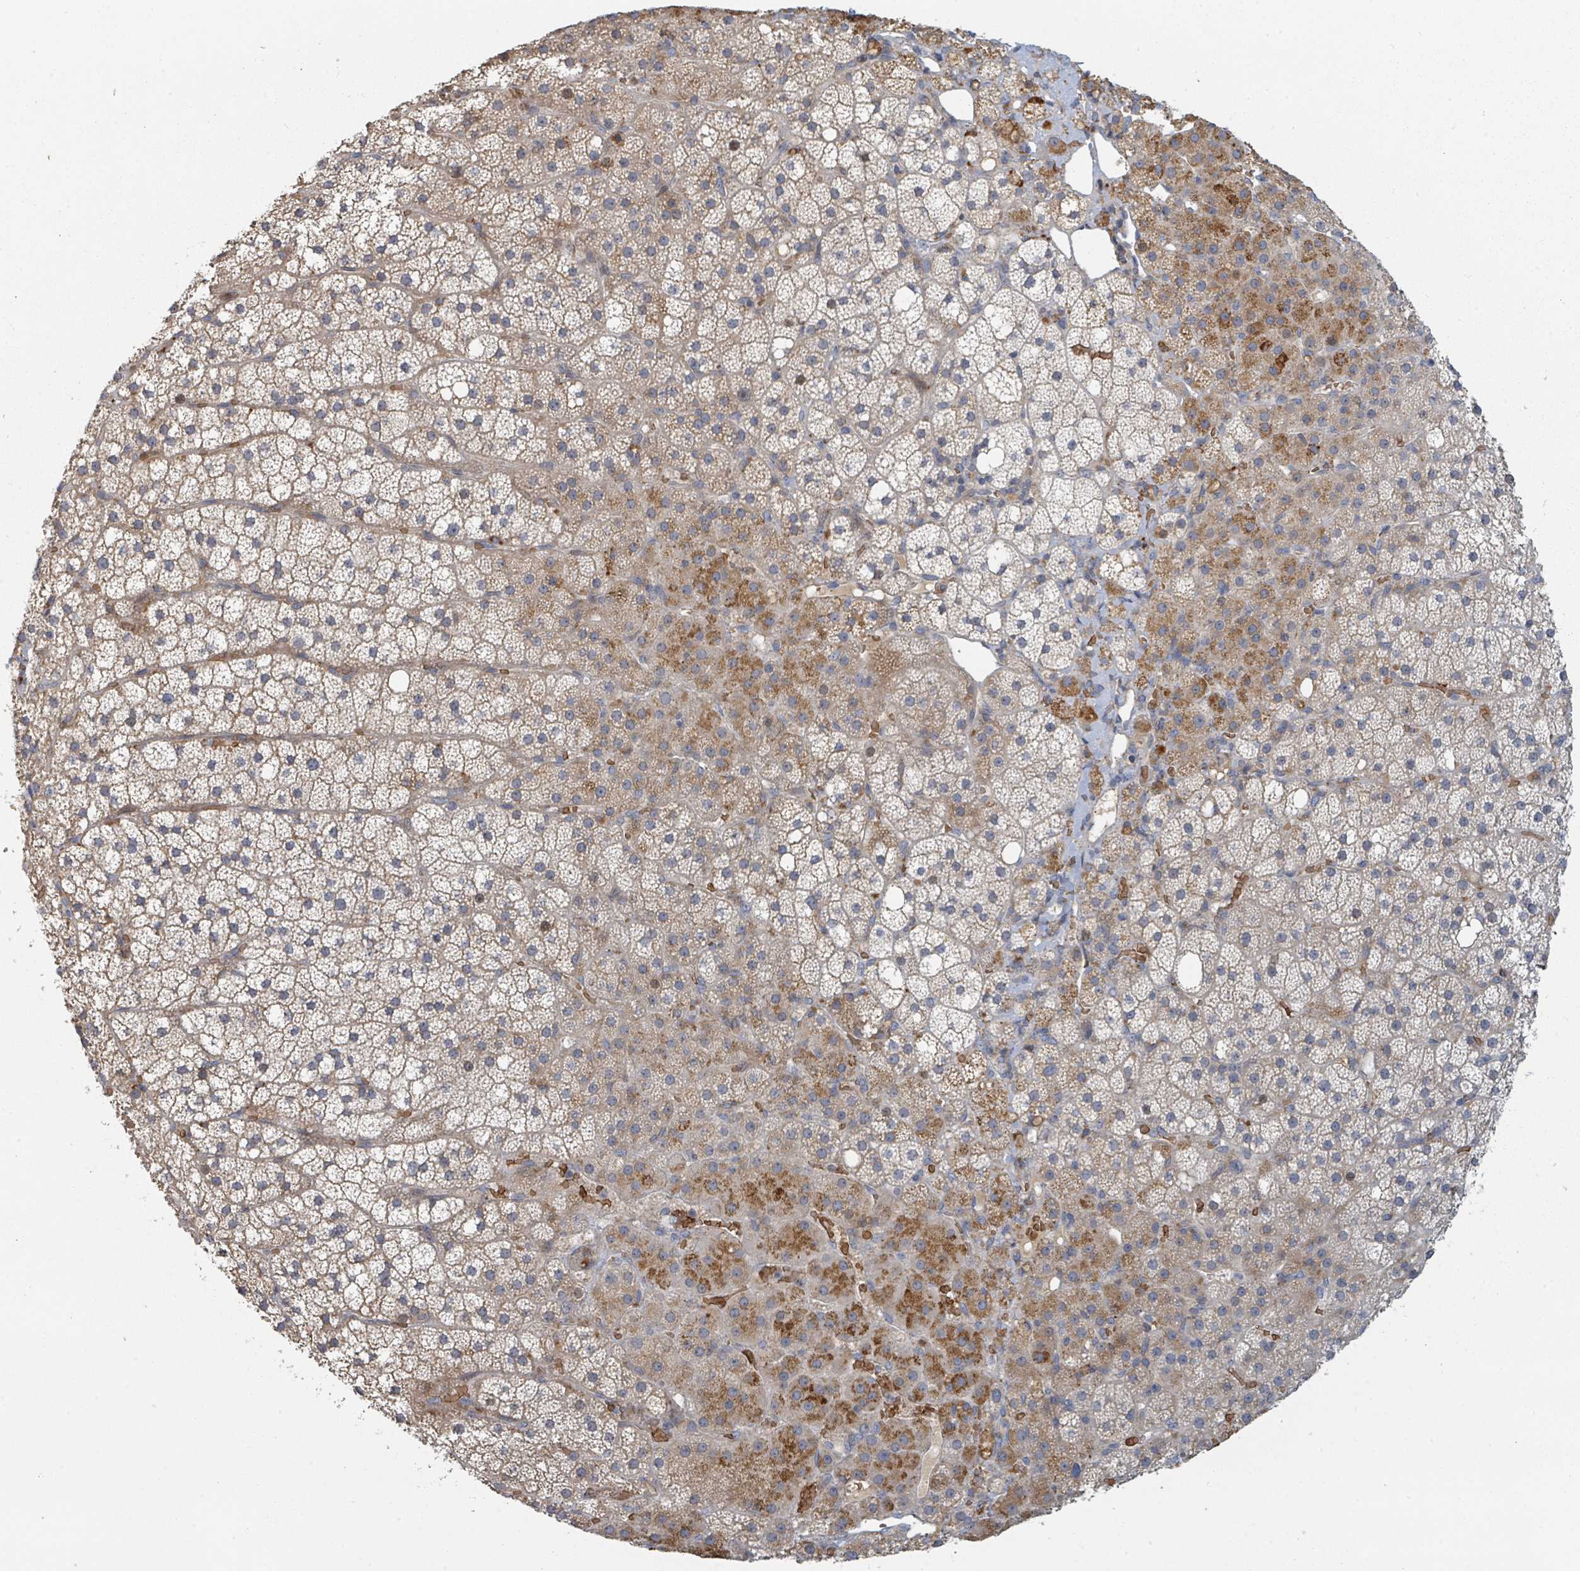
{"staining": {"intensity": "moderate", "quantity": "25%-75%", "location": "cytoplasmic/membranous"}, "tissue": "adrenal gland", "cell_type": "Glandular cells", "image_type": "normal", "snomed": [{"axis": "morphology", "description": "Normal tissue, NOS"}, {"axis": "topography", "description": "Adrenal gland"}], "caption": "Moderate cytoplasmic/membranous protein expression is seen in approximately 25%-75% of glandular cells in adrenal gland. (brown staining indicates protein expression, while blue staining denotes nuclei).", "gene": "TRPC4AP", "patient": {"sex": "male", "age": 53}}